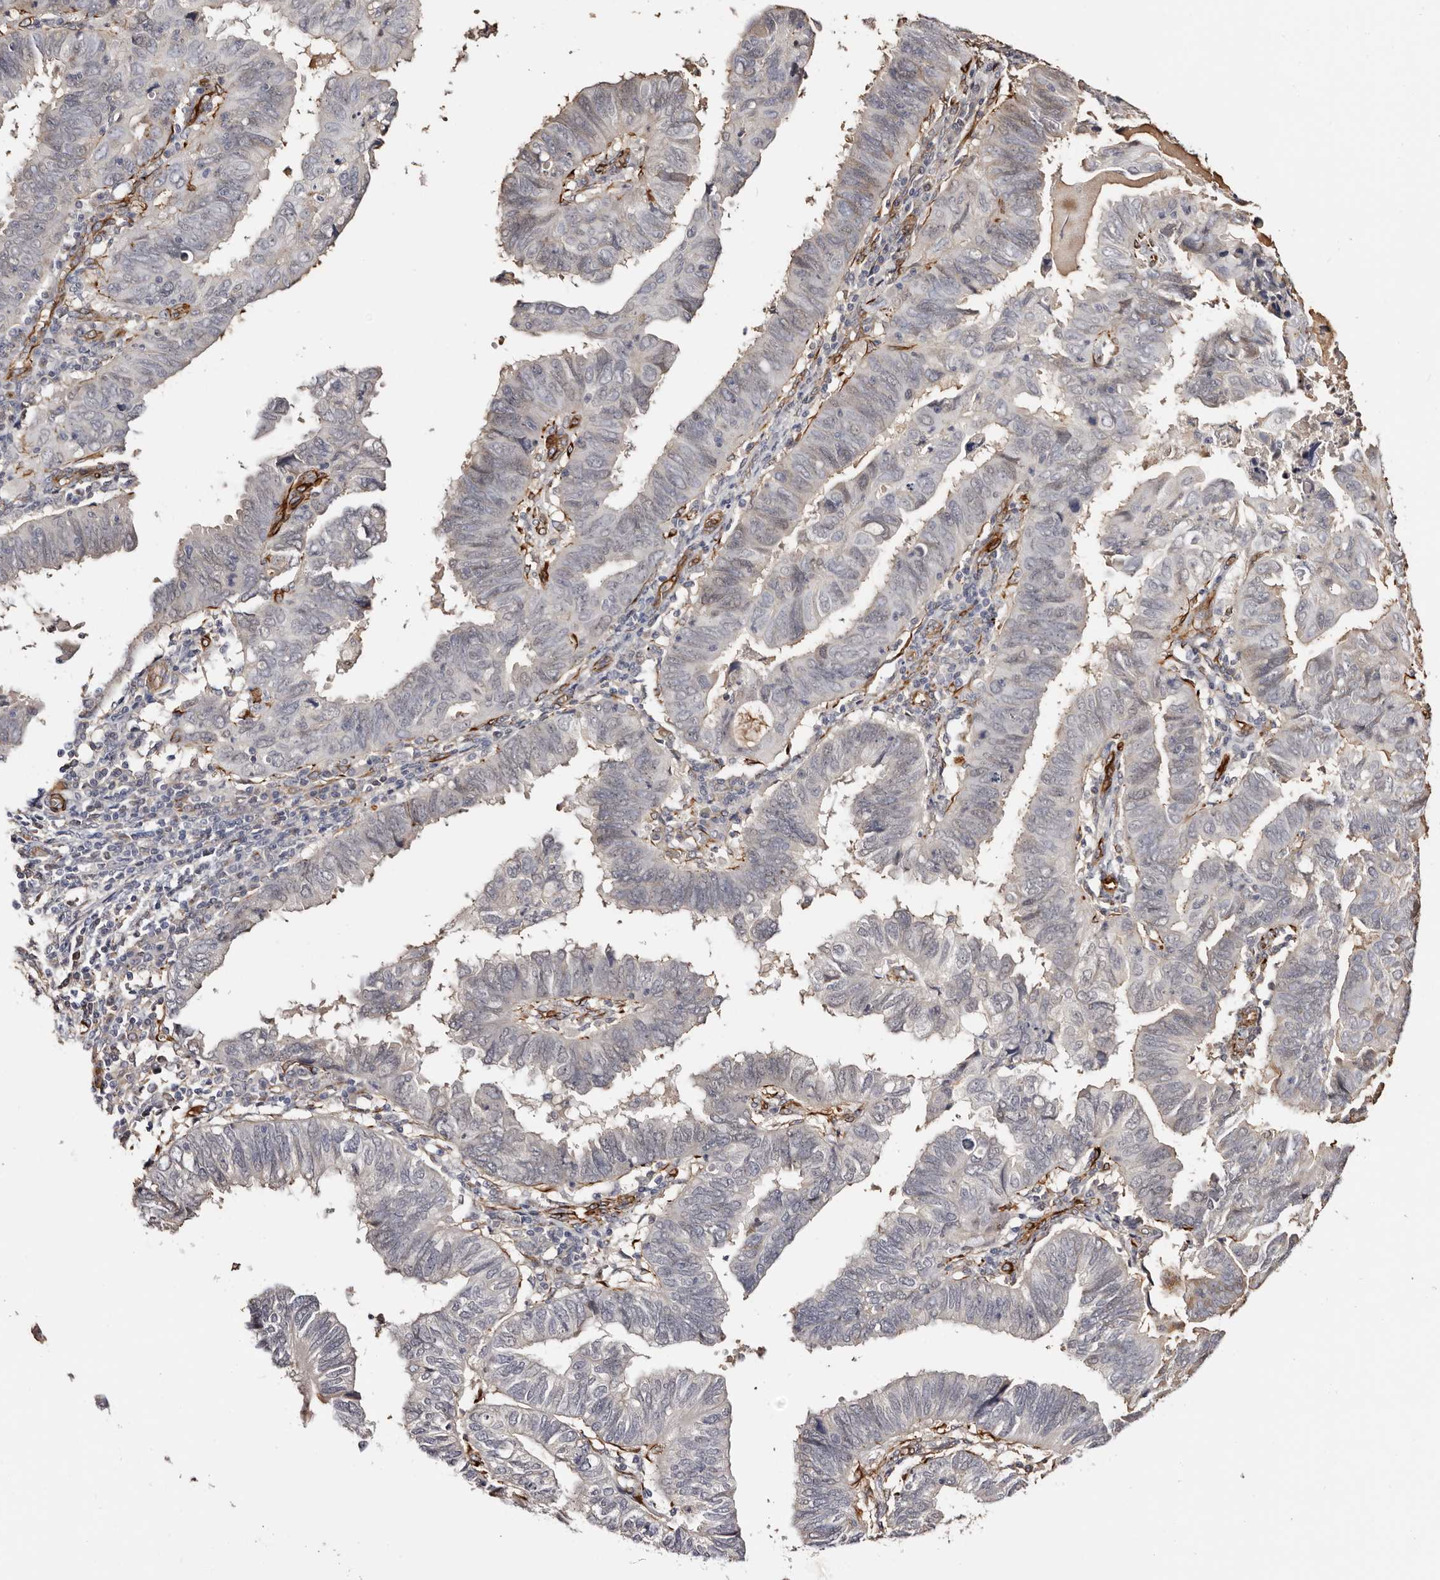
{"staining": {"intensity": "weak", "quantity": "<25%", "location": "cytoplasmic/membranous"}, "tissue": "endometrial cancer", "cell_type": "Tumor cells", "image_type": "cancer", "snomed": [{"axis": "morphology", "description": "Adenocarcinoma, NOS"}, {"axis": "topography", "description": "Uterus"}], "caption": "Immunohistochemical staining of human endometrial cancer (adenocarcinoma) displays no significant positivity in tumor cells. The staining was performed using DAB (3,3'-diaminobenzidine) to visualize the protein expression in brown, while the nuclei were stained in blue with hematoxylin (Magnification: 20x).", "gene": "ZNF557", "patient": {"sex": "female", "age": 77}}